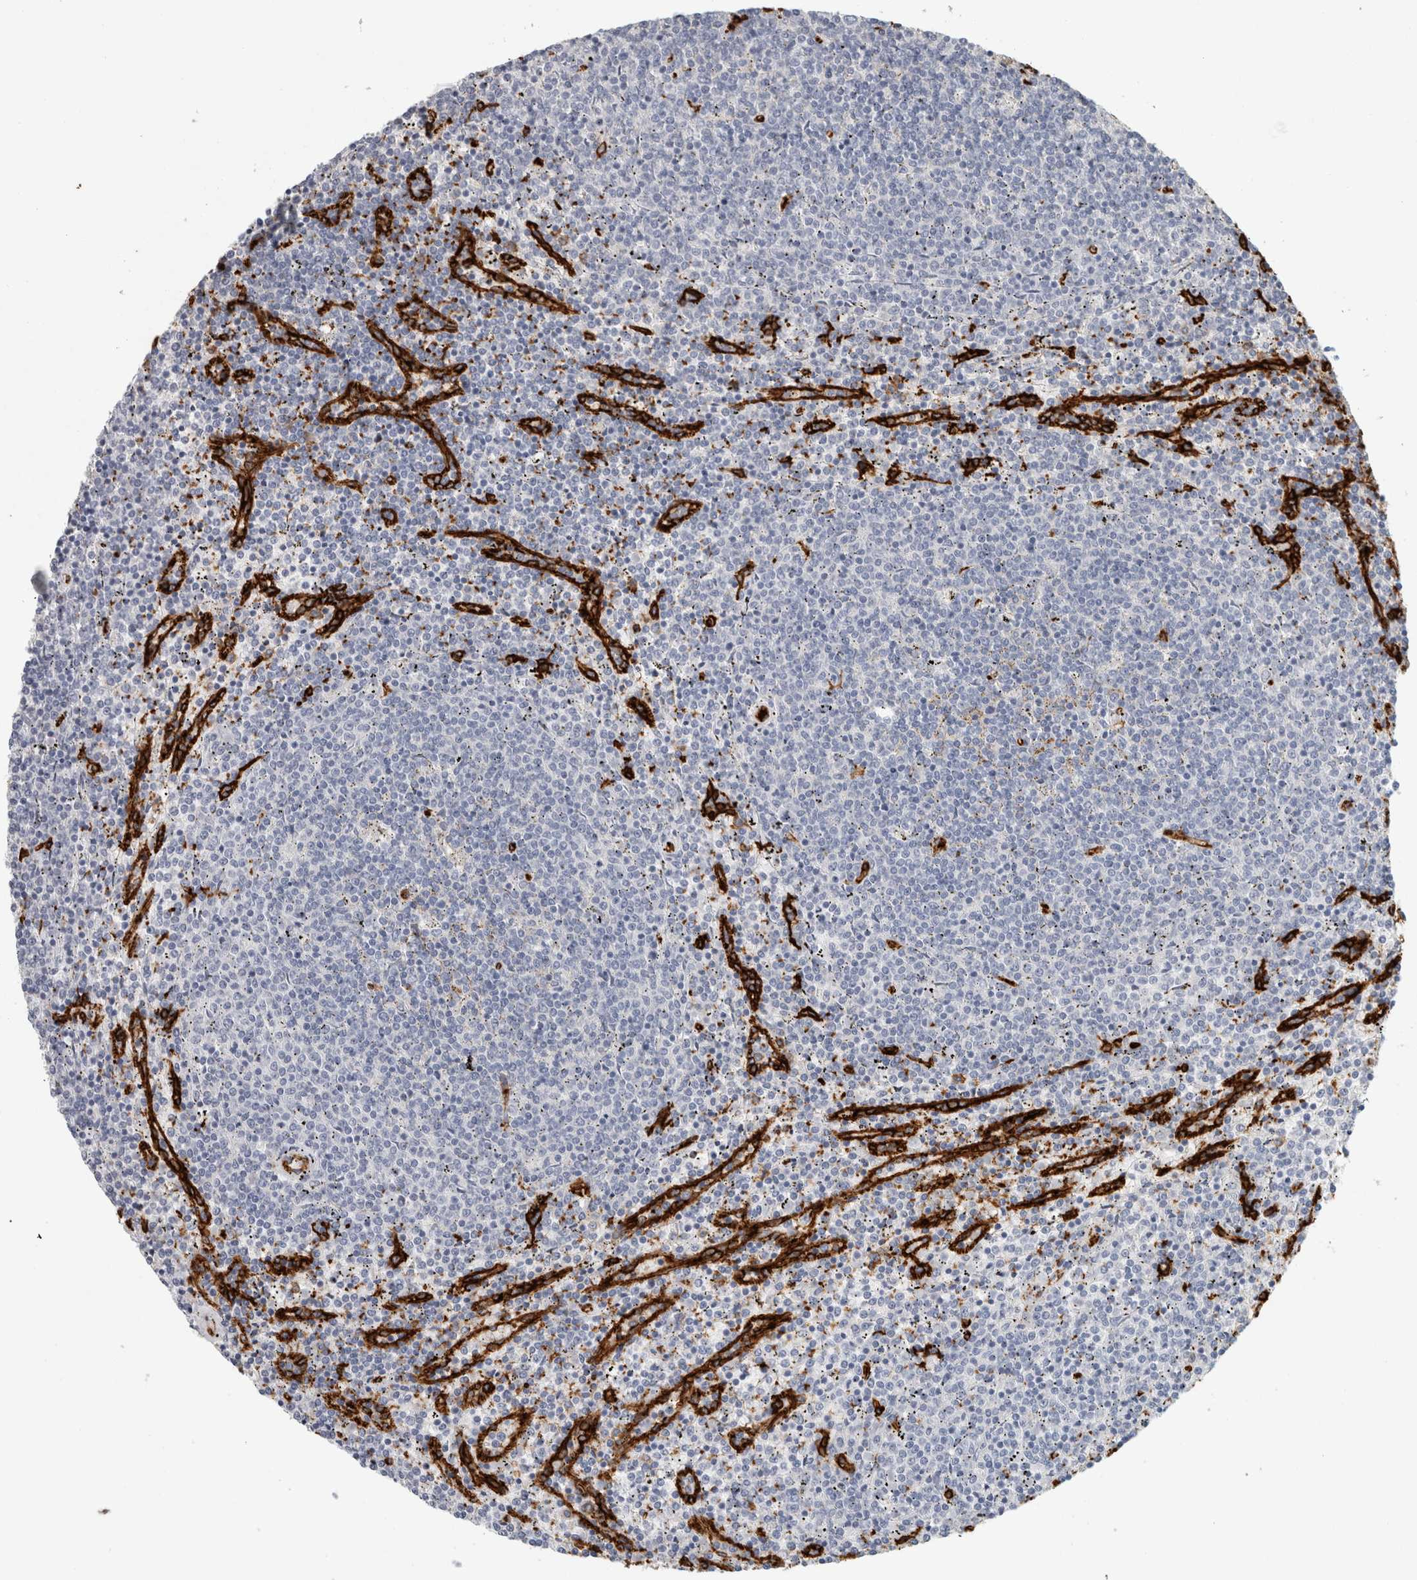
{"staining": {"intensity": "negative", "quantity": "none", "location": "none"}, "tissue": "lymphoma", "cell_type": "Tumor cells", "image_type": "cancer", "snomed": [{"axis": "morphology", "description": "Malignant lymphoma, non-Hodgkin's type, Low grade"}, {"axis": "topography", "description": "Spleen"}], "caption": "High magnification brightfield microscopy of lymphoma stained with DAB (brown) and counterstained with hematoxylin (blue): tumor cells show no significant positivity.", "gene": "CD36", "patient": {"sex": "female", "age": 50}}